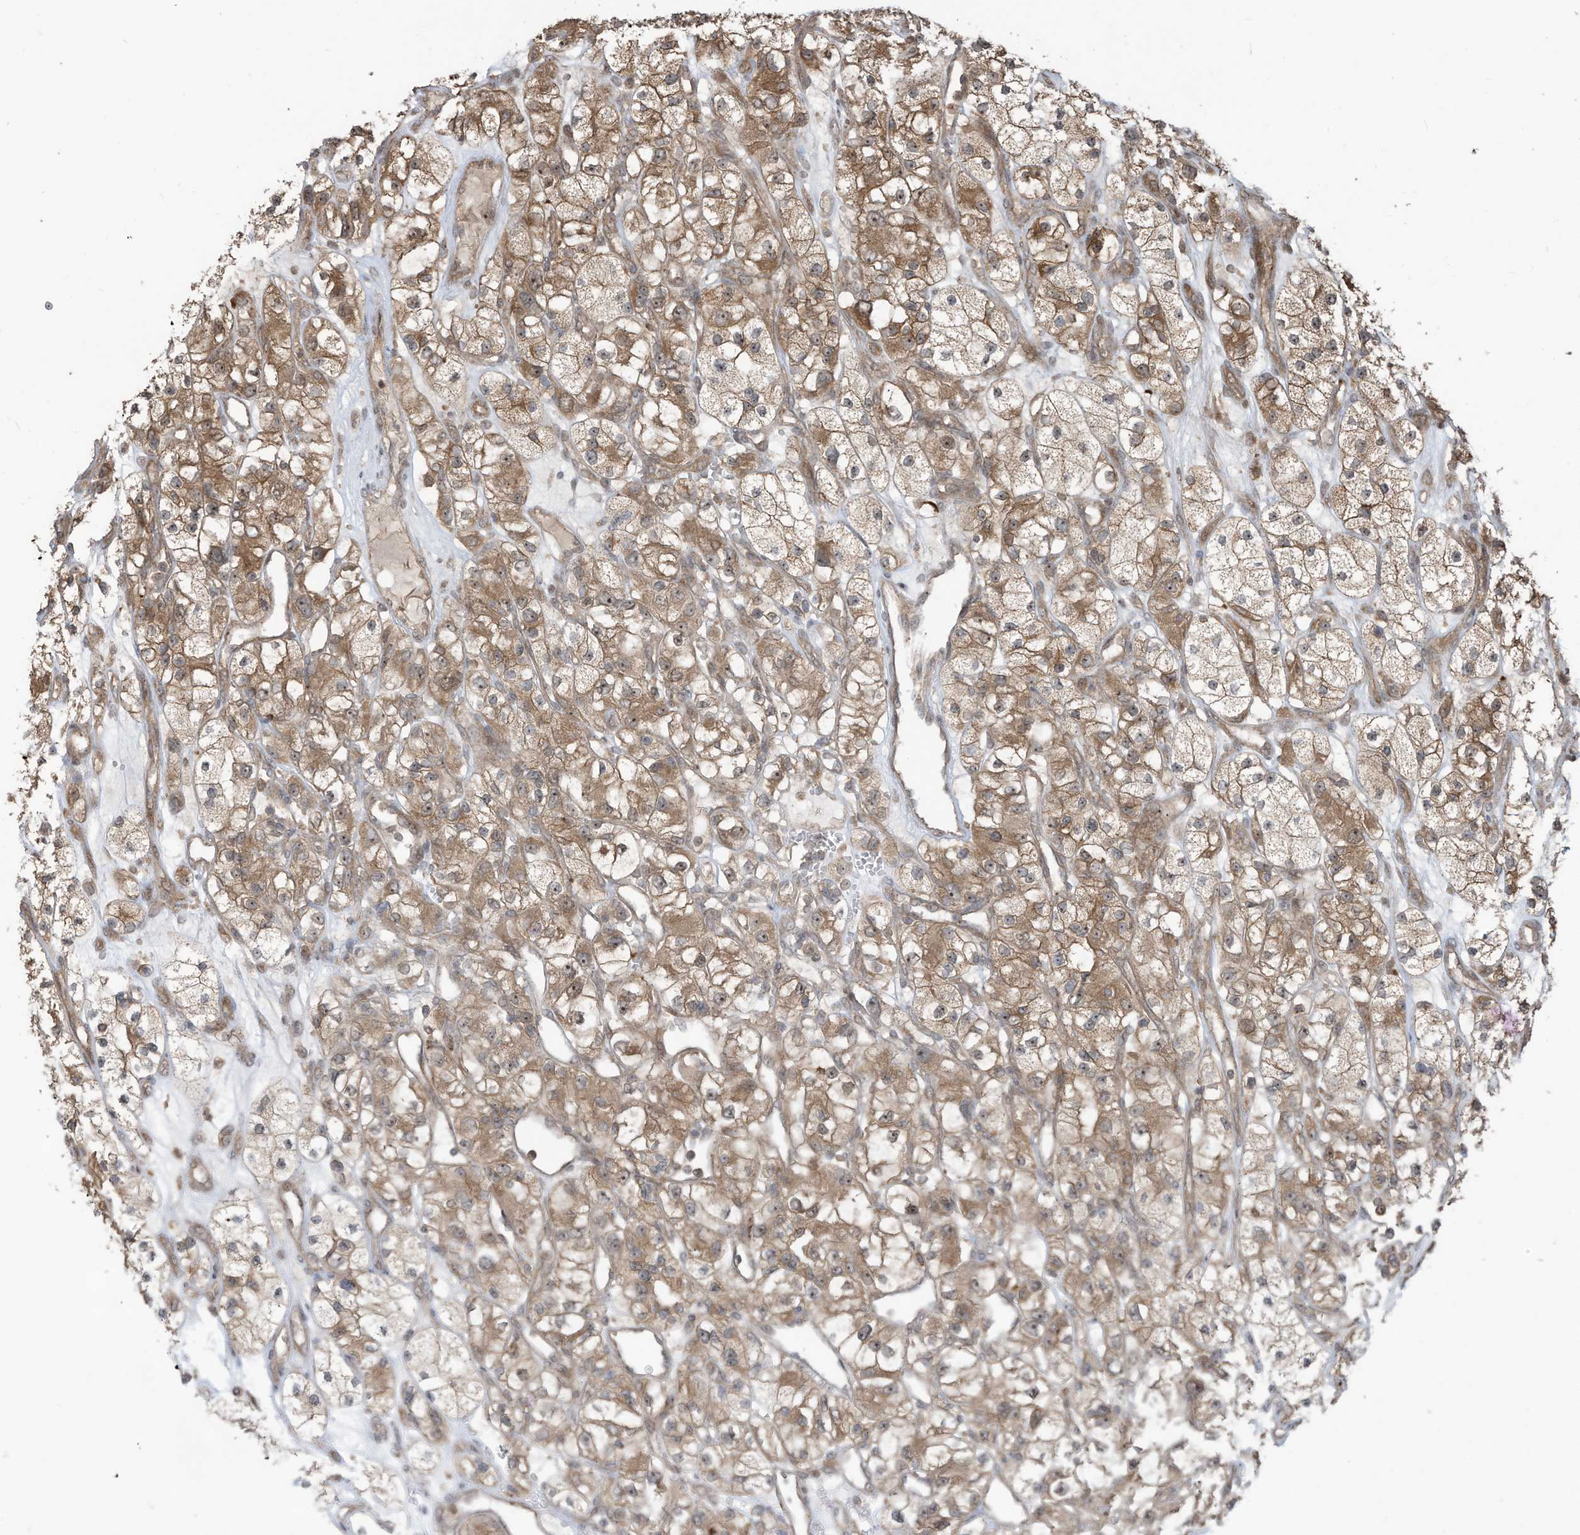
{"staining": {"intensity": "moderate", "quantity": ">75%", "location": "cytoplasmic/membranous,nuclear"}, "tissue": "renal cancer", "cell_type": "Tumor cells", "image_type": "cancer", "snomed": [{"axis": "morphology", "description": "Adenocarcinoma, NOS"}, {"axis": "topography", "description": "Kidney"}], "caption": "Human renal cancer (adenocarcinoma) stained with a protein marker reveals moderate staining in tumor cells.", "gene": "CARF", "patient": {"sex": "female", "age": 57}}